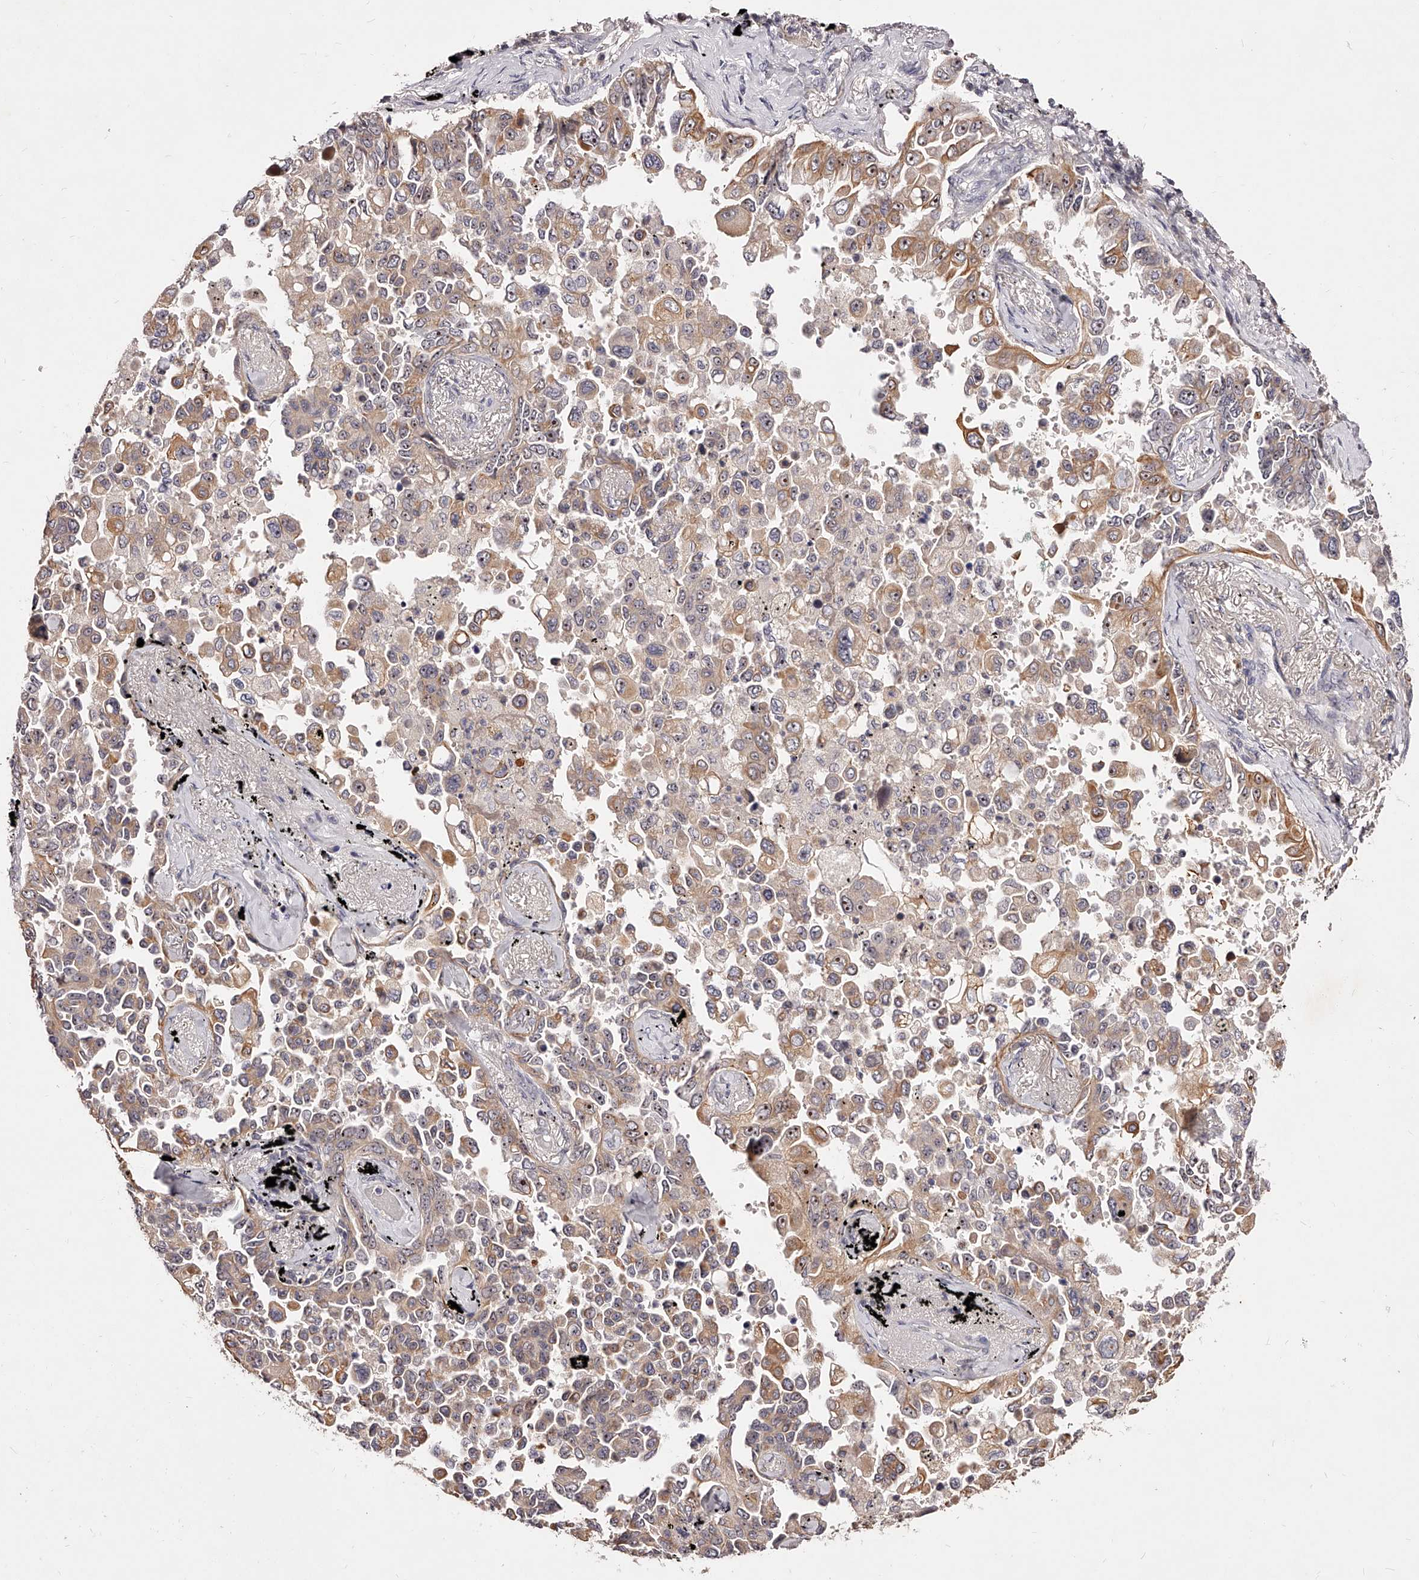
{"staining": {"intensity": "moderate", "quantity": "25%-75%", "location": "cytoplasmic/membranous,nuclear"}, "tissue": "lung cancer", "cell_type": "Tumor cells", "image_type": "cancer", "snomed": [{"axis": "morphology", "description": "Adenocarcinoma, NOS"}, {"axis": "topography", "description": "Lung"}], "caption": "Tumor cells reveal moderate cytoplasmic/membranous and nuclear staining in approximately 25%-75% of cells in lung cancer (adenocarcinoma). (DAB = brown stain, brightfield microscopy at high magnification).", "gene": "PHACTR1", "patient": {"sex": "female", "age": 67}}